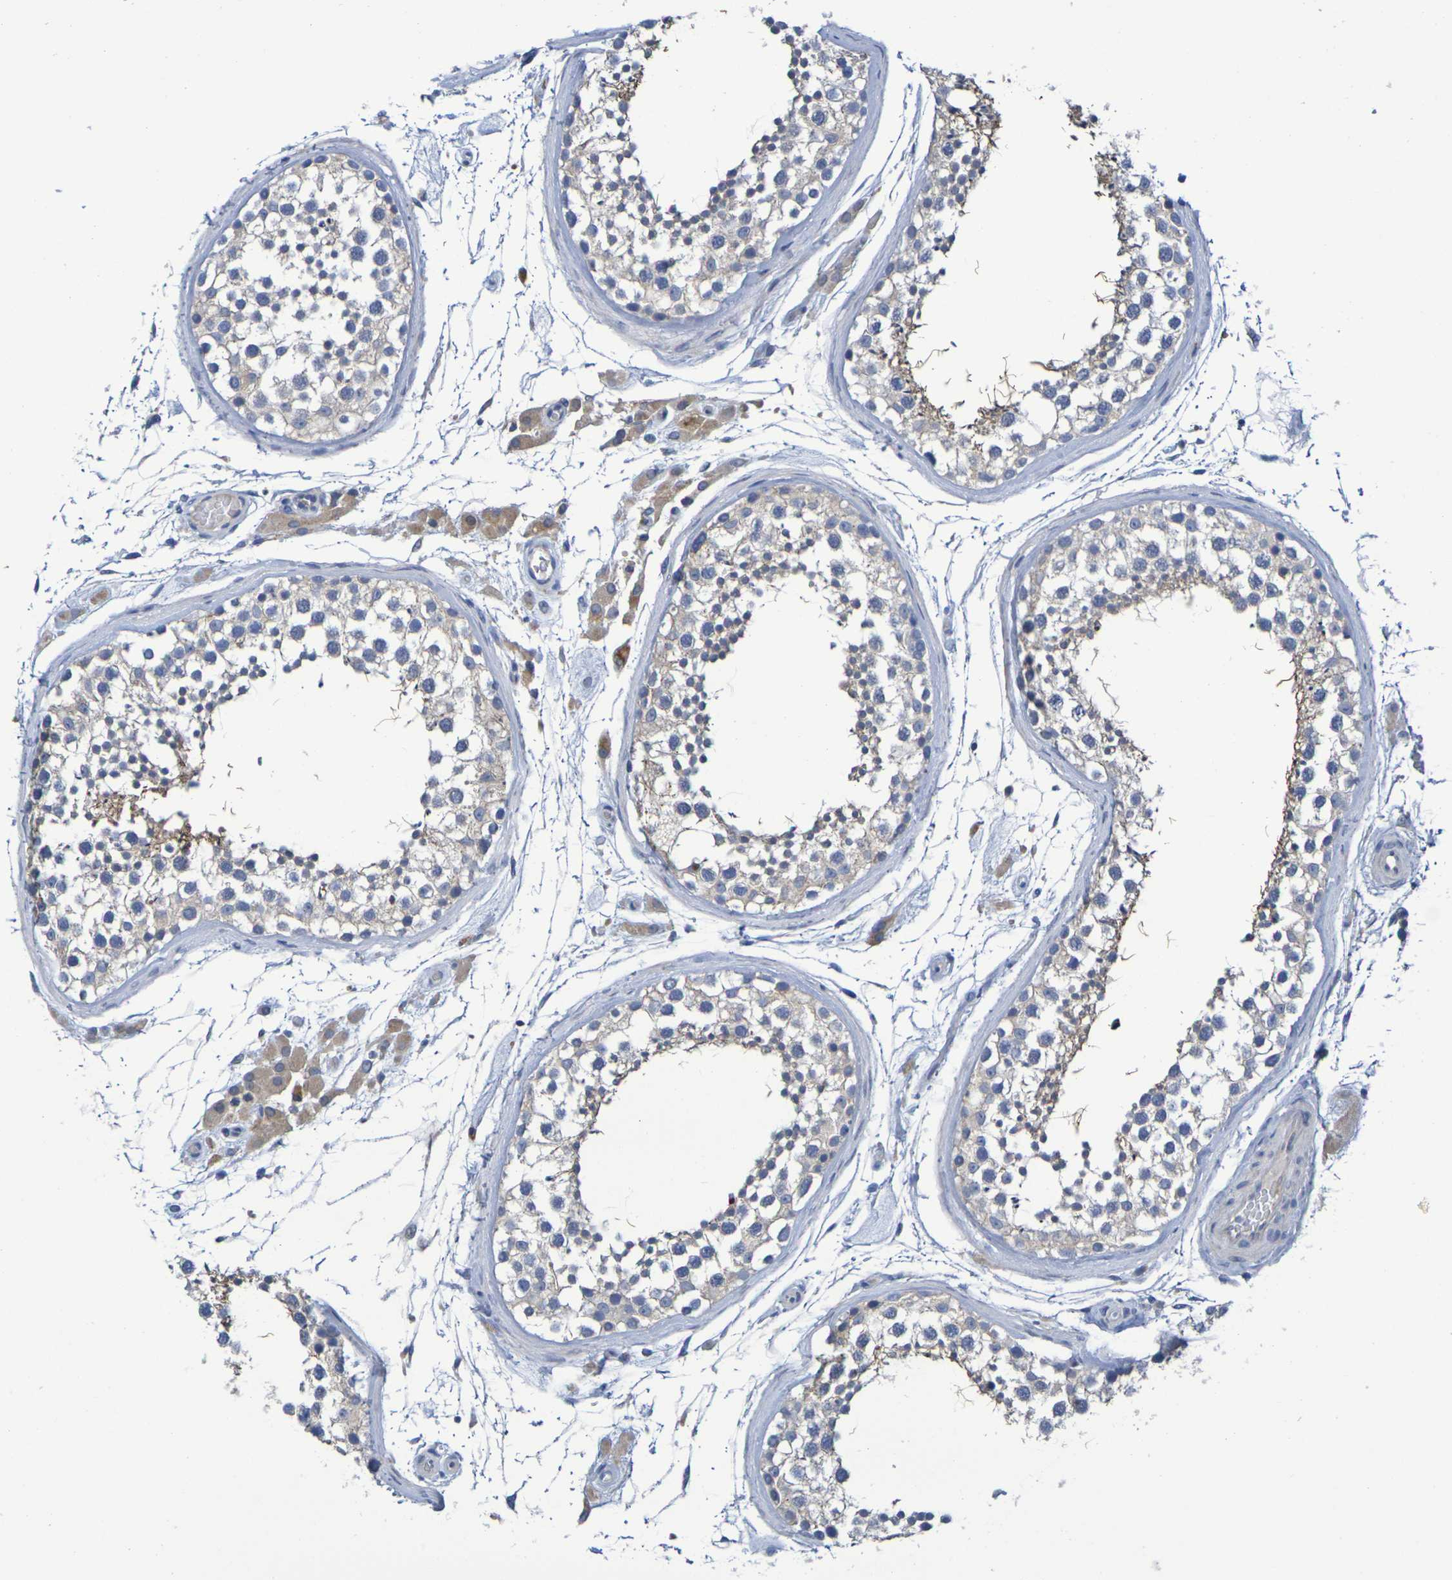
{"staining": {"intensity": "weak", "quantity": "<25%", "location": "cytoplasmic/membranous"}, "tissue": "testis", "cell_type": "Cells in seminiferous ducts", "image_type": "normal", "snomed": [{"axis": "morphology", "description": "Normal tissue, NOS"}, {"axis": "topography", "description": "Testis"}], "caption": "A micrograph of testis stained for a protein displays no brown staining in cells in seminiferous ducts. Brightfield microscopy of immunohistochemistry stained with DAB (brown) and hematoxylin (blue), captured at high magnification.", "gene": "SDC4", "patient": {"sex": "male", "age": 46}}